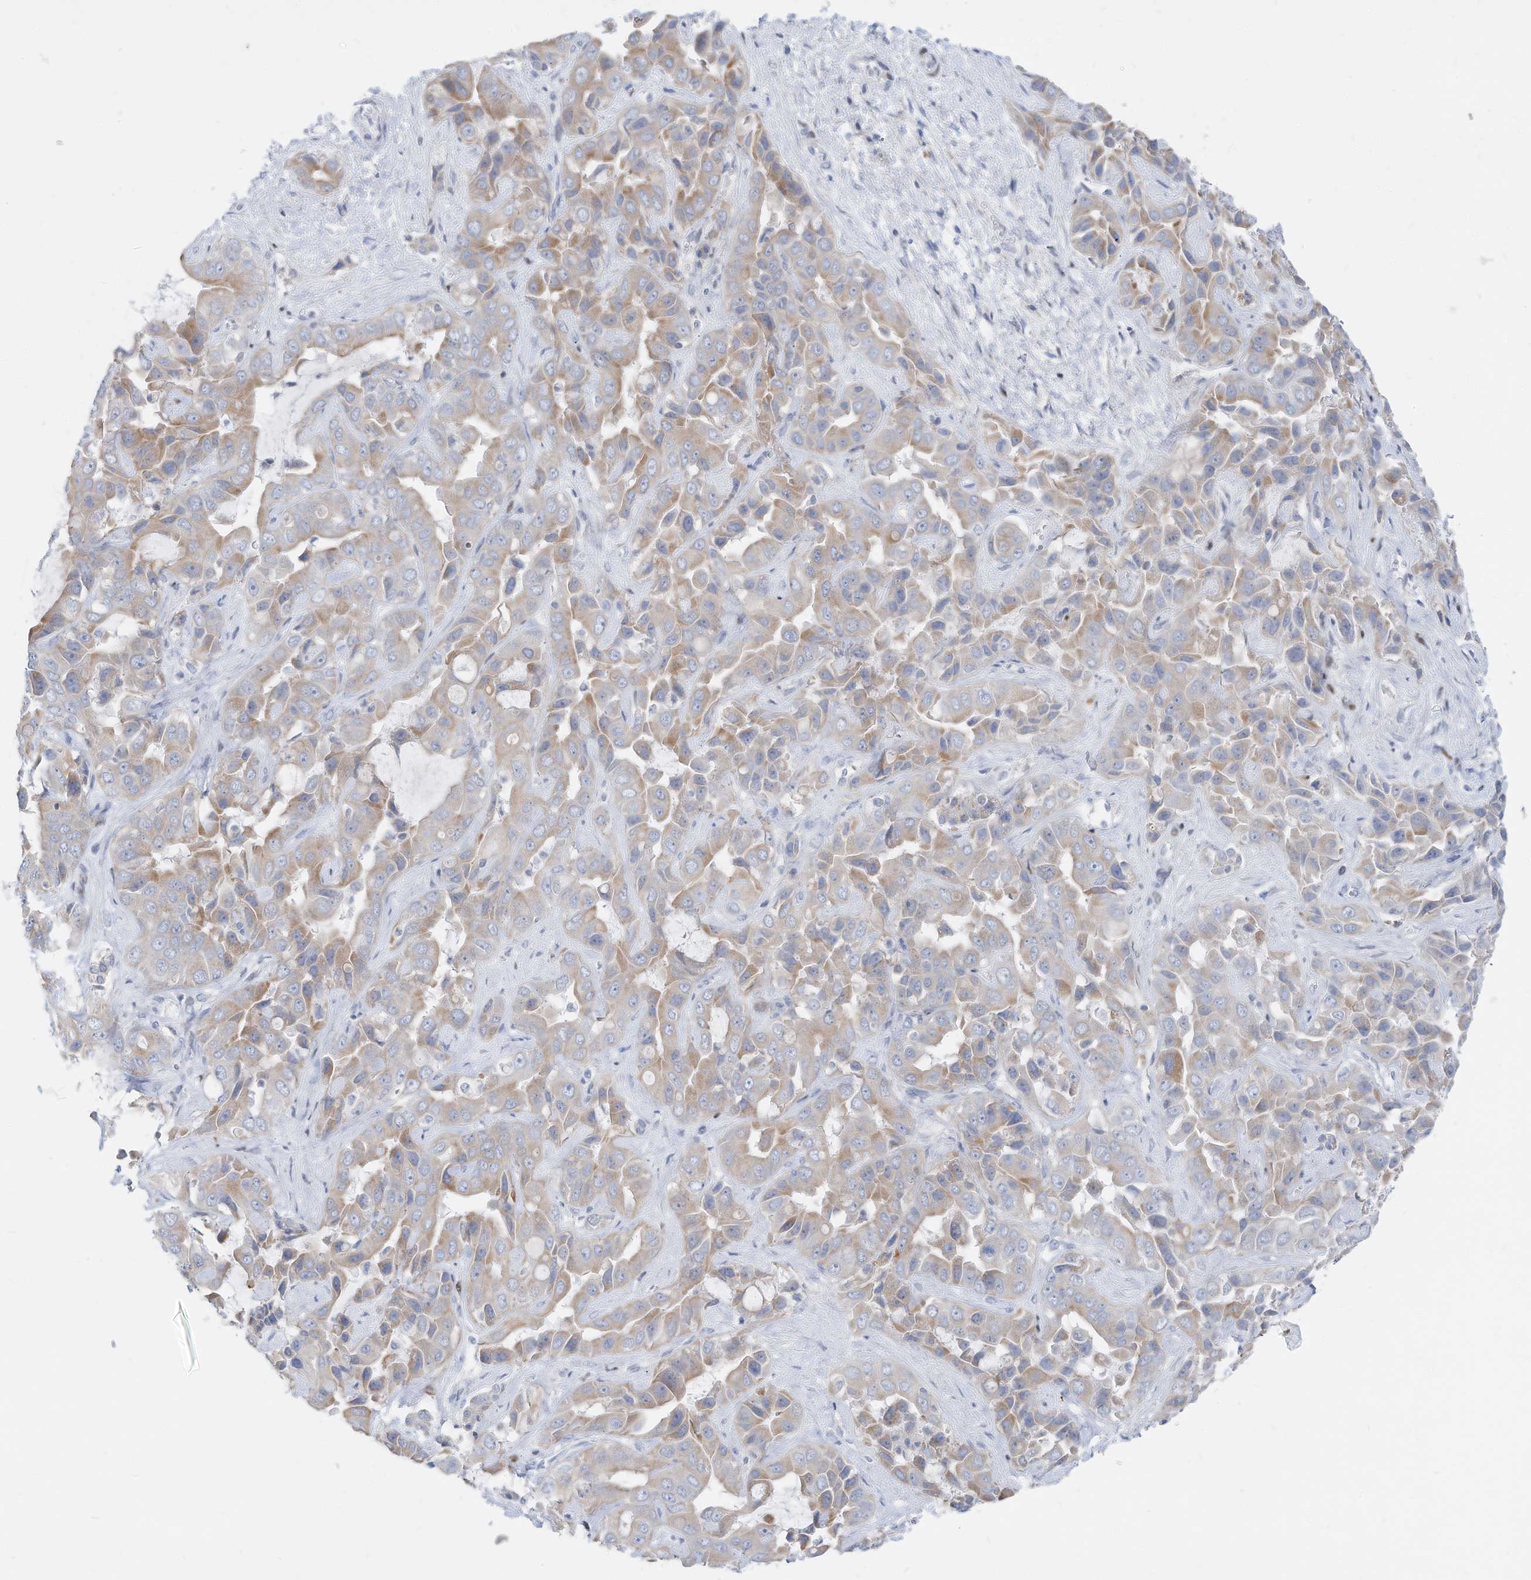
{"staining": {"intensity": "weak", "quantity": ">75%", "location": "cytoplasmic/membranous"}, "tissue": "liver cancer", "cell_type": "Tumor cells", "image_type": "cancer", "snomed": [{"axis": "morphology", "description": "Cholangiocarcinoma"}, {"axis": "topography", "description": "Liver"}], "caption": "Protein expression analysis of liver cholangiocarcinoma exhibits weak cytoplasmic/membranous expression in approximately >75% of tumor cells. The staining was performed using DAB (3,3'-diaminobenzidine), with brown indicating positive protein expression. Nuclei are stained blue with hematoxylin.", "gene": "FRS3", "patient": {"sex": "female", "age": 52}}